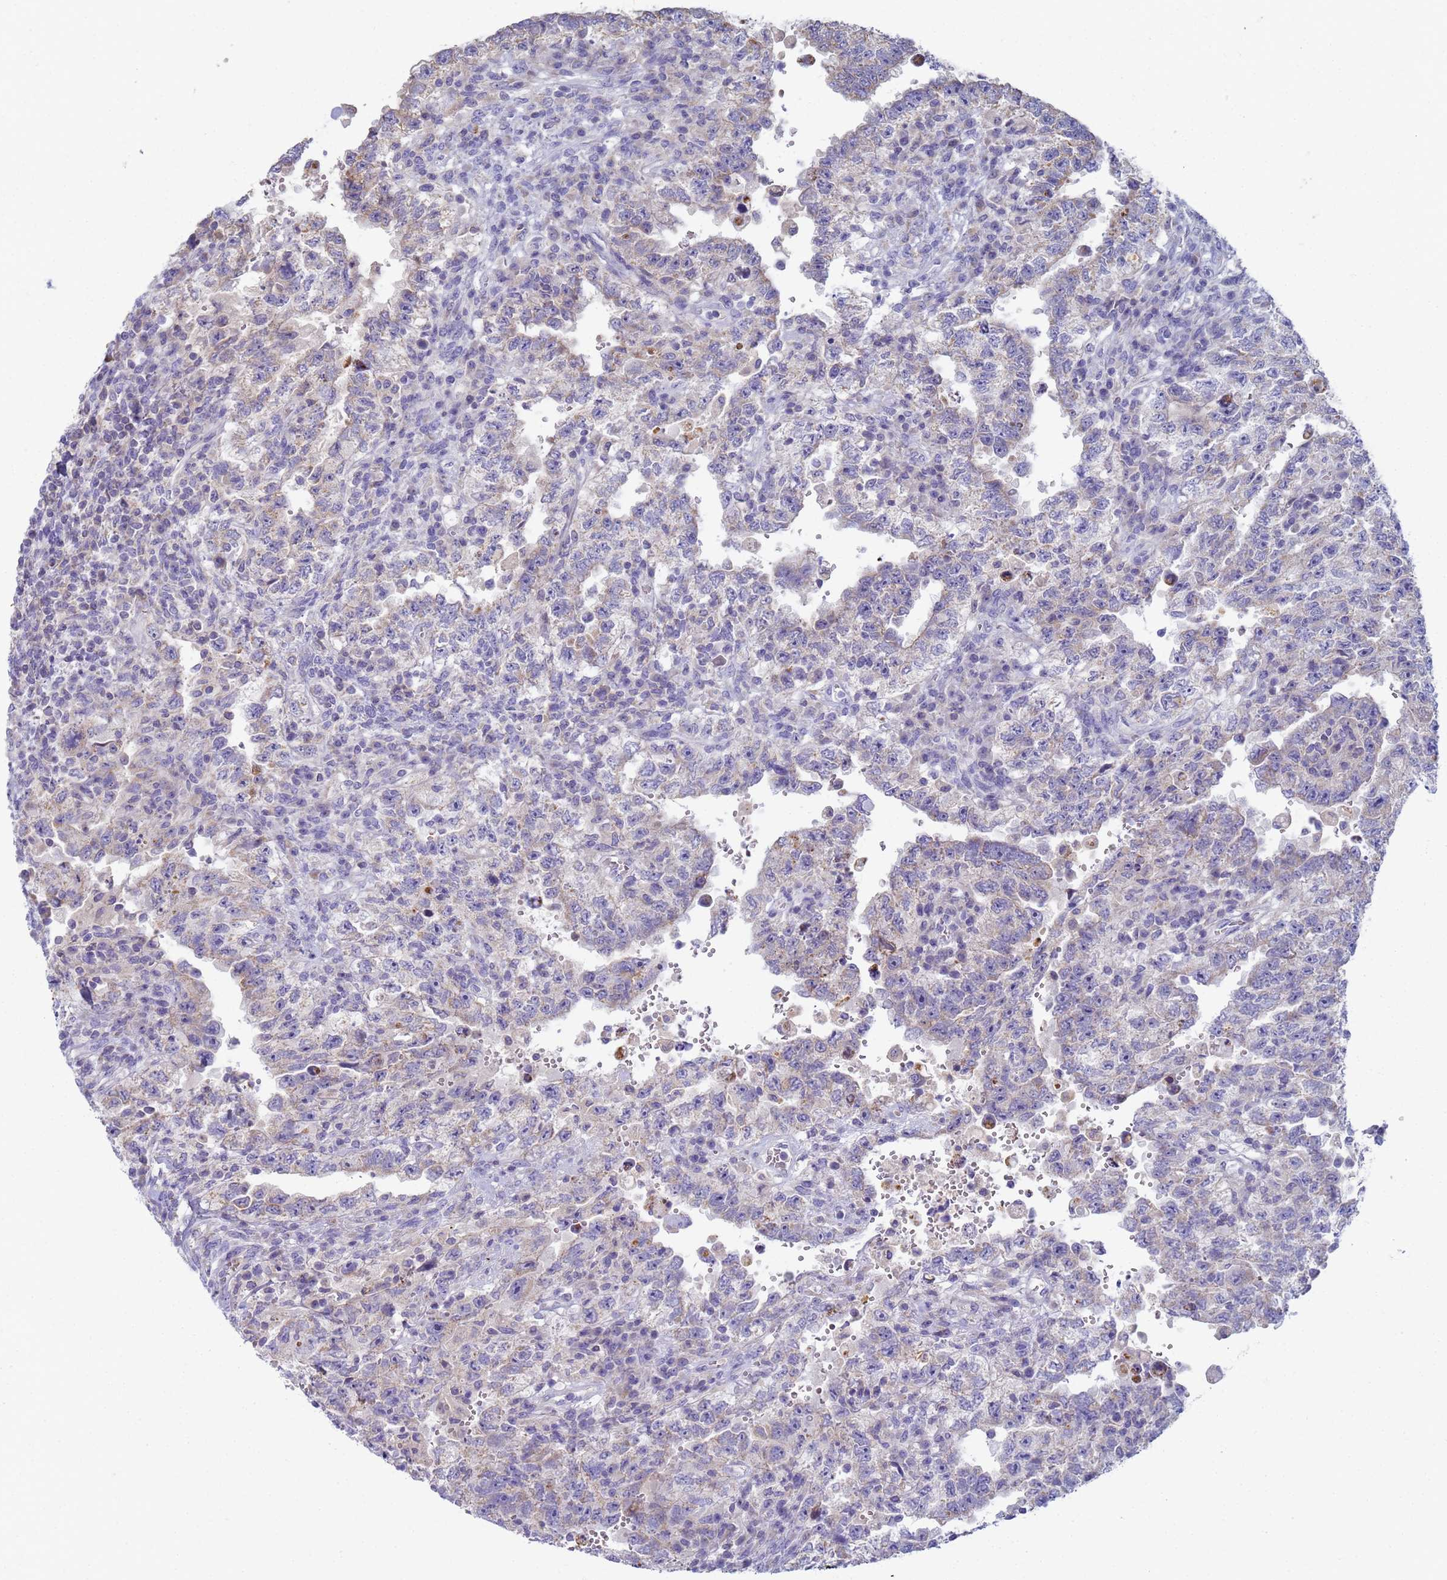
{"staining": {"intensity": "negative", "quantity": "none", "location": "none"}, "tissue": "testis cancer", "cell_type": "Tumor cells", "image_type": "cancer", "snomed": [{"axis": "morphology", "description": "Carcinoma, Embryonal, NOS"}, {"axis": "topography", "description": "Testis"}], "caption": "High magnification brightfield microscopy of testis cancer stained with DAB (3,3'-diaminobenzidine) (brown) and counterstained with hematoxylin (blue): tumor cells show no significant positivity. (Stains: DAB immunohistochemistry with hematoxylin counter stain, Microscopy: brightfield microscopy at high magnification).", "gene": "CR1", "patient": {"sex": "male", "age": 26}}